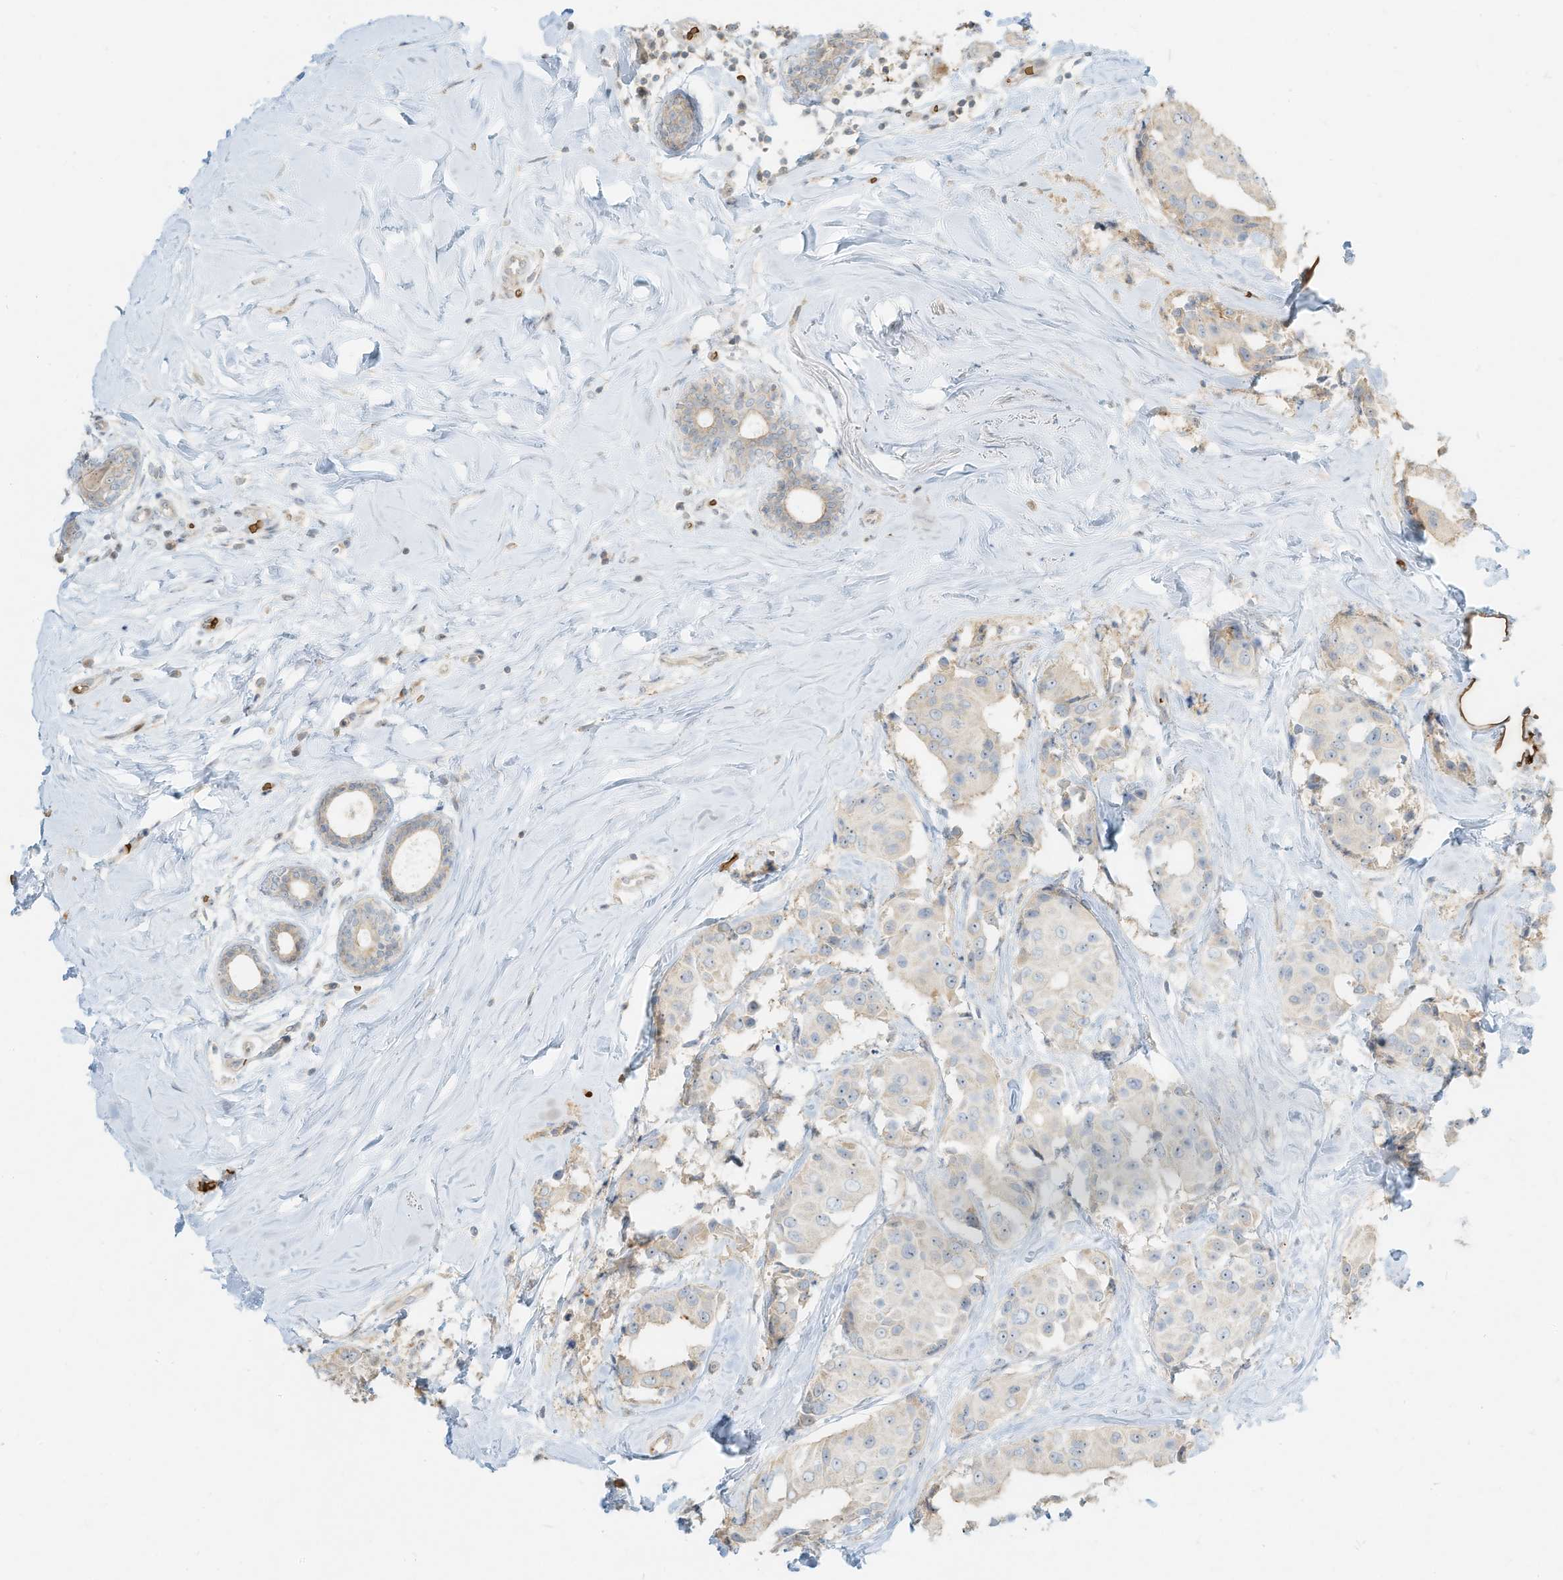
{"staining": {"intensity": "moderate", "quantity": "<25%", "location": "cytoplasmic/membranous"}, "tissue": "breast cancer", "cell_type": "Tumor cells", "image_type": "cancer", "snomed": [{"axis": "morphology", "description": "Normal tissue, NOS"}, {"axis": "morphology", "description": "Duct carcinoma"}, {"axis": "topography", "description": "Breast"}], "caption": "Immunohistochemical staining of human breast infiltrating ductal carcinoma shows low levels of moderate cytoplasmic/membranous protein staining in about <25% of tumor cells.", "gene": "OFD1", "patient": {"sex": "female", "age": 39}}